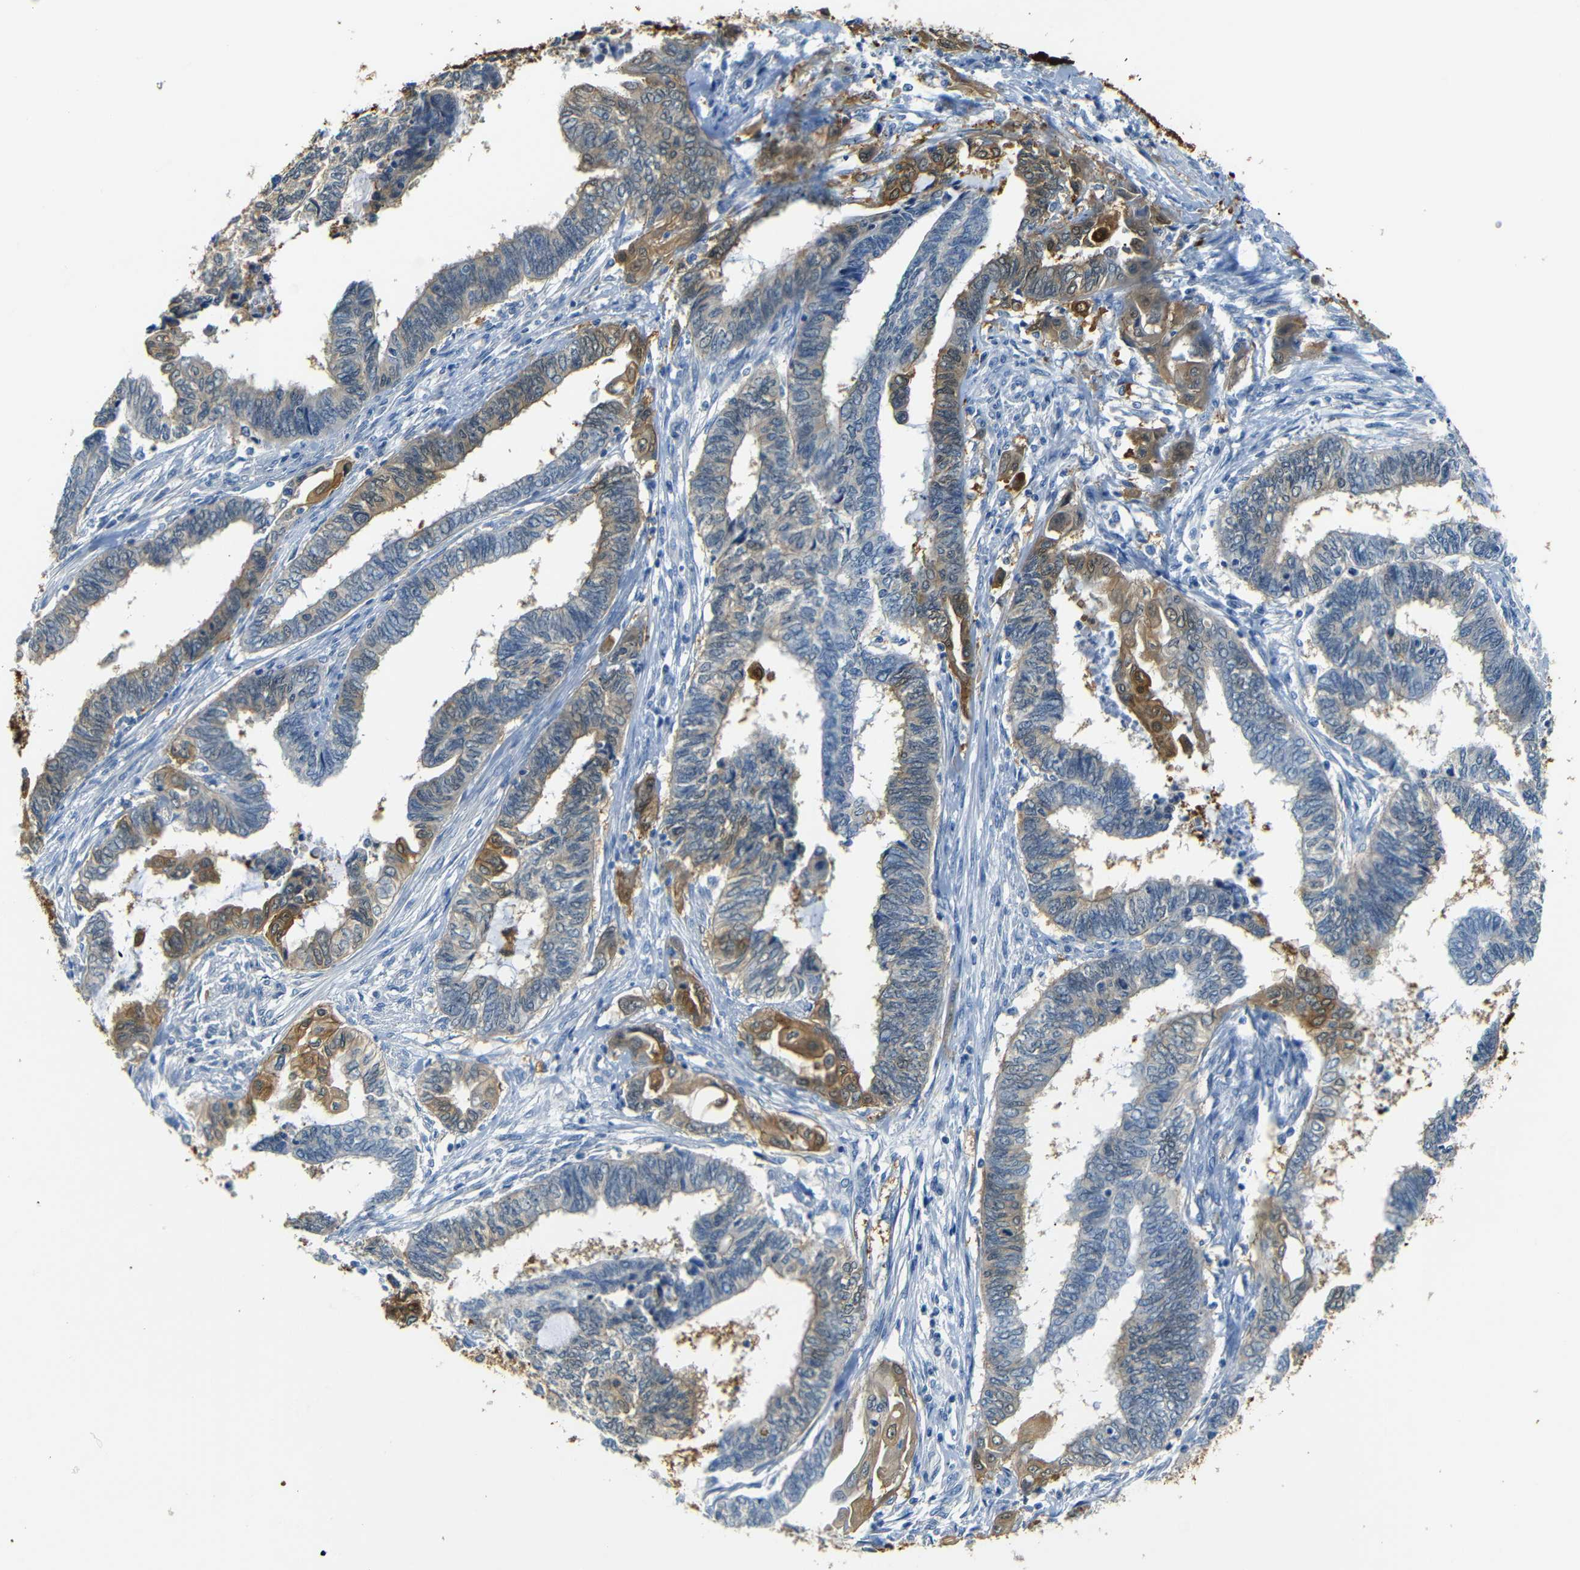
{"staining": {"intensity": "moderate", "quantity": "25%-75%", "location": "cytoplasmic/membranous"}, "tissue": "endometrial cancer", "cell_type": "Tumor cells", "image_type": "cancer", "snomed": [{"axis": "morphology", "description": "Adenocarcinoma, NOS"}, {"axis": "topography", "description": "Uterus"}, {"axis": "topography", "description": "Endometrium"}], "caption": "Protein staining displays moderate cytoplasmic/membranous positivity in about 25%-75% of tumor cells in adenocarcinoma (endometrial).", "gene": "SFN", "patient": {"sex": "female", "age": 70}}